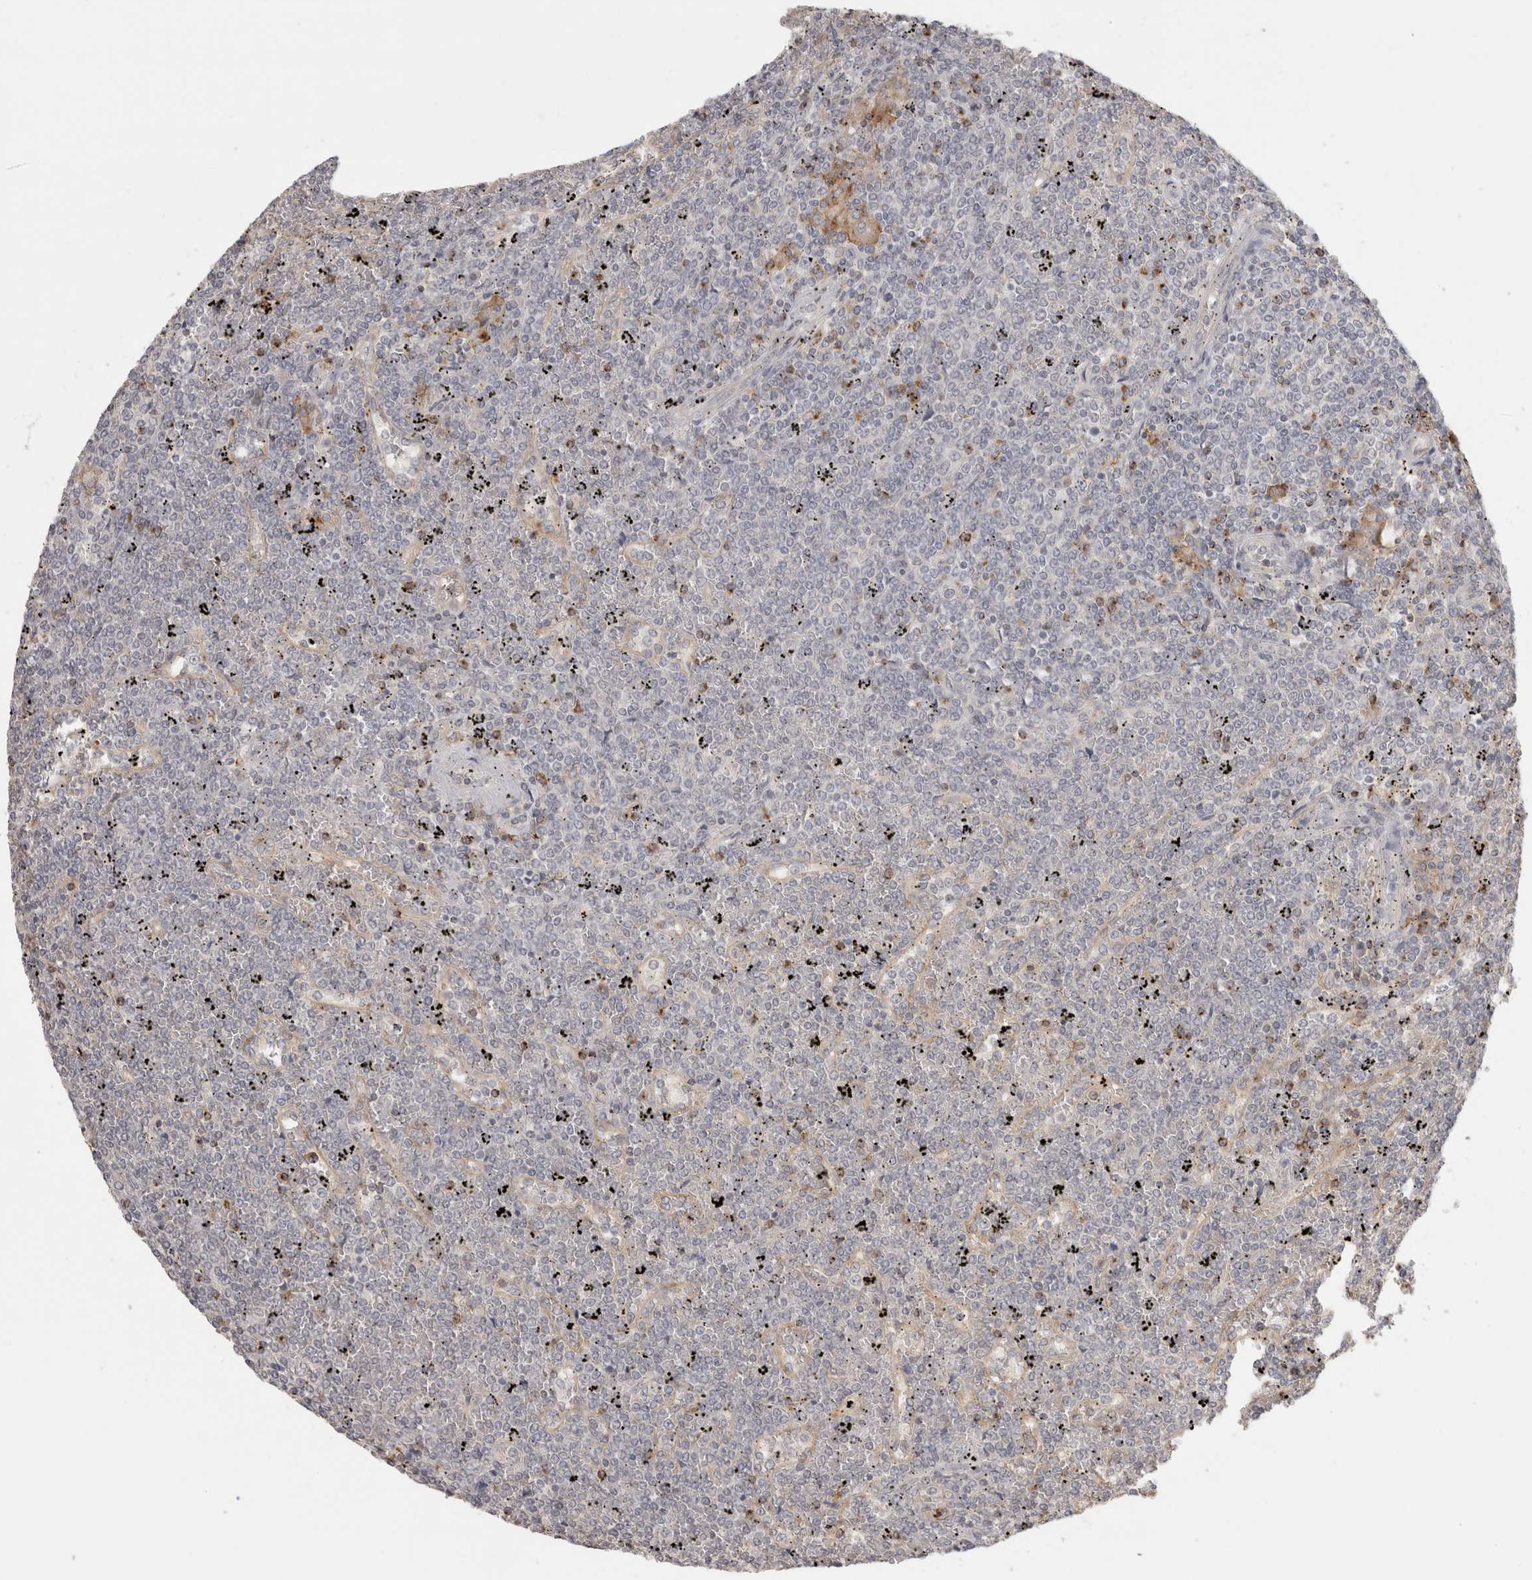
{"staining": {"intensity": "negative", "quantity": "none", "location": "none"}, "tissue": "lymphoma", "cell_type": "Tumor cells", "image_type": "cancer", "snomed": [{"axis": "morphology", "description": "Malignant lymphoma, non-Hodgkin's type, Low grade"}, {"axis": "topography", "description": "Spleen"}], "caption": "Tumor cells are negative for brown protein staining in low-grade malignant lymphoma, non-Hodgkin's type. Brightfield microscopy of IHC stained with DAB (brown) and hematoxylin (blue), captured at high magnification.", "gene": "HAVCR2", "patient": {"sex": "female", "age": 19}}